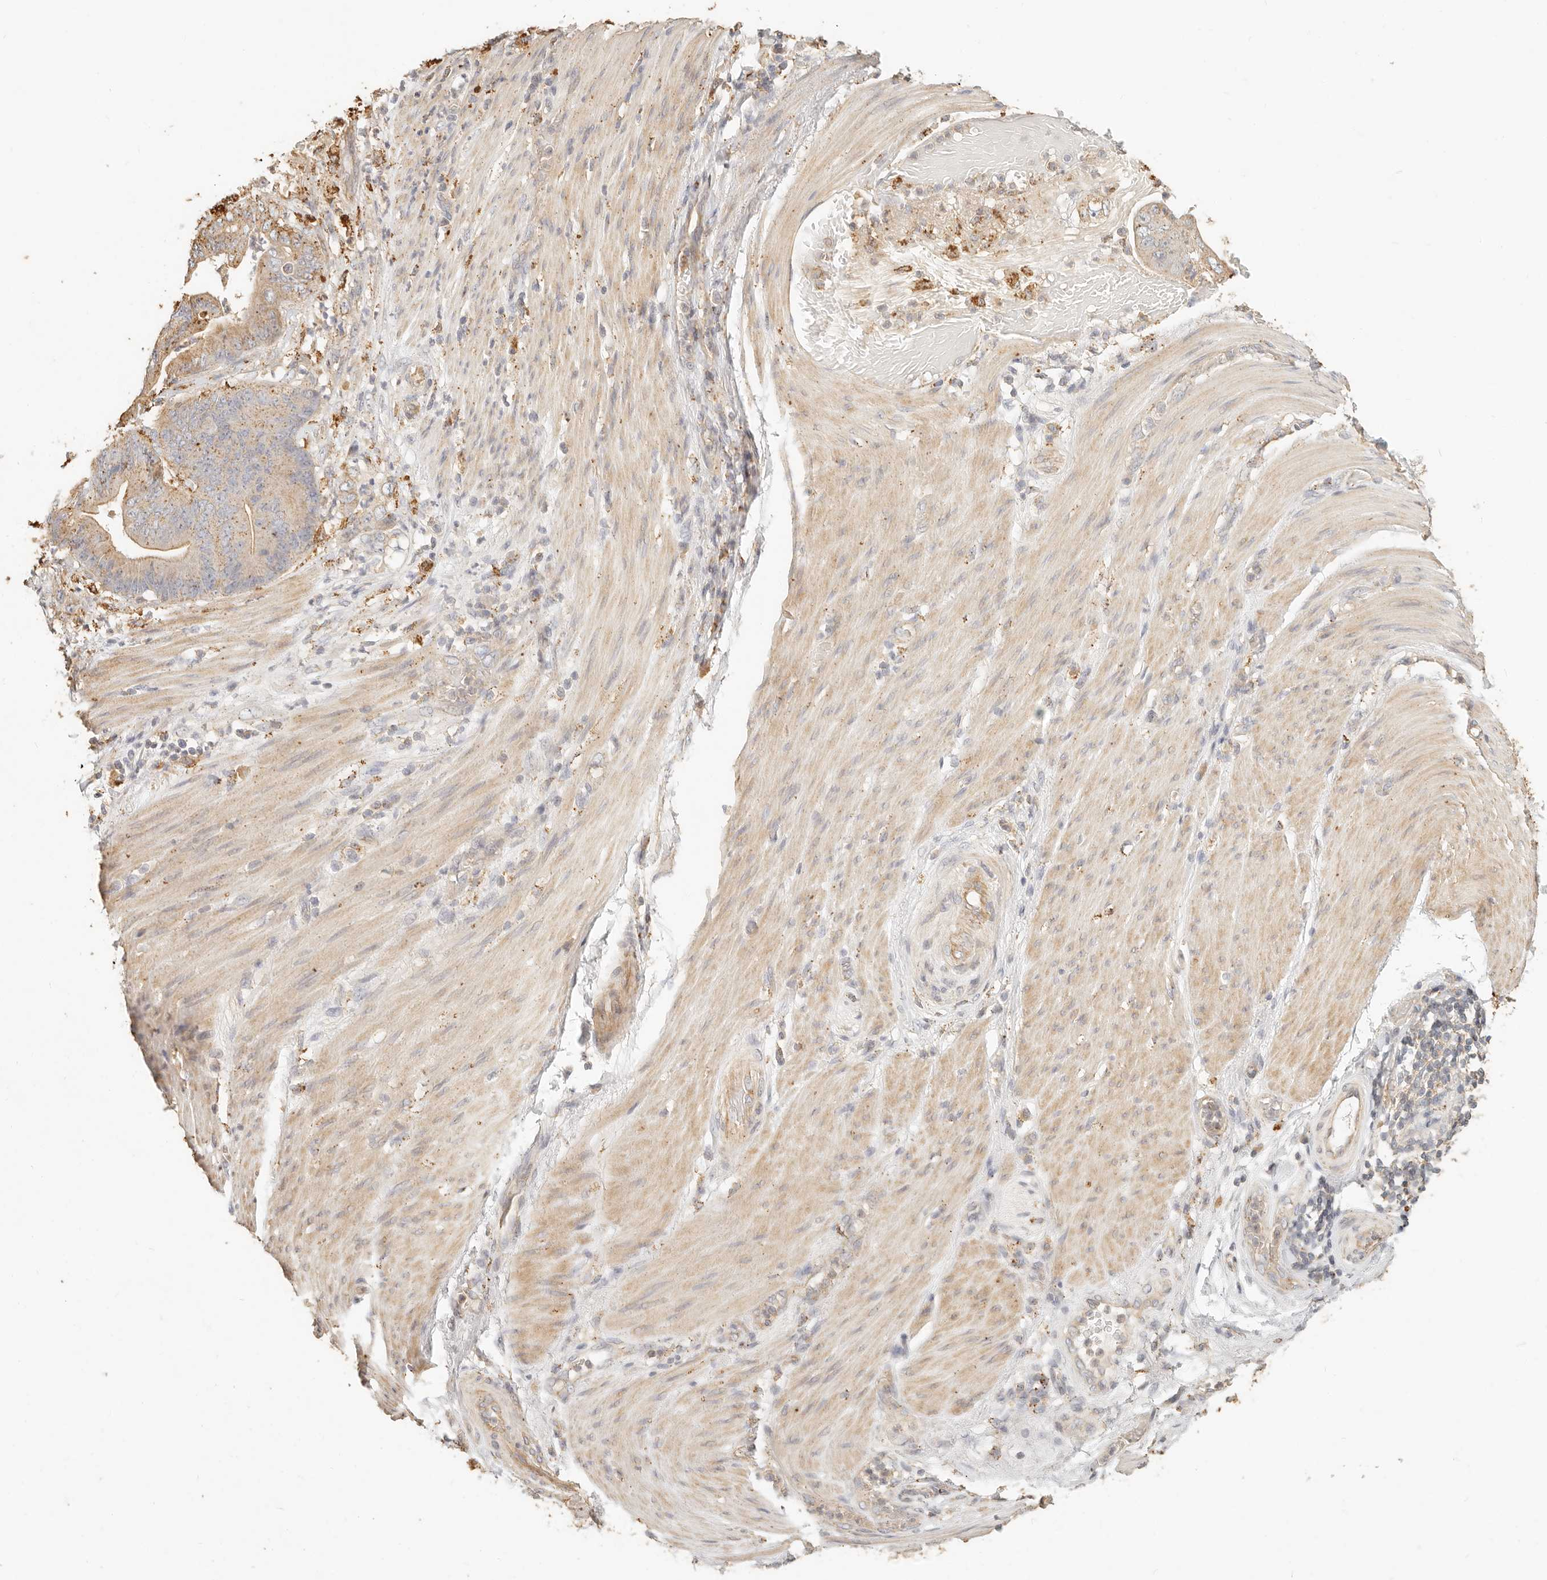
{"staining": {"intensity": "weak", "quantity": ">75%", "location": "cytoplasmic/membranous"}, "tissue": "stomach cancer", "cell_type": "Tumor cells", "image_type": "cancer", "snomed": [{"axis": "morphology", "description": "Adenocarcinoma, NOS"}, {"axis": "topography", "description": "Stomach"}], "caption": "Weak cytoplasmic/membranous protein positivity is present in approximately >75% of tumor cells in adenocarcinoma (stomach). (DAB = brown stain, brightfield microscopy at high magnification).", "gene": "CNMD", "patient": {"sex": "female", "age": 73}}